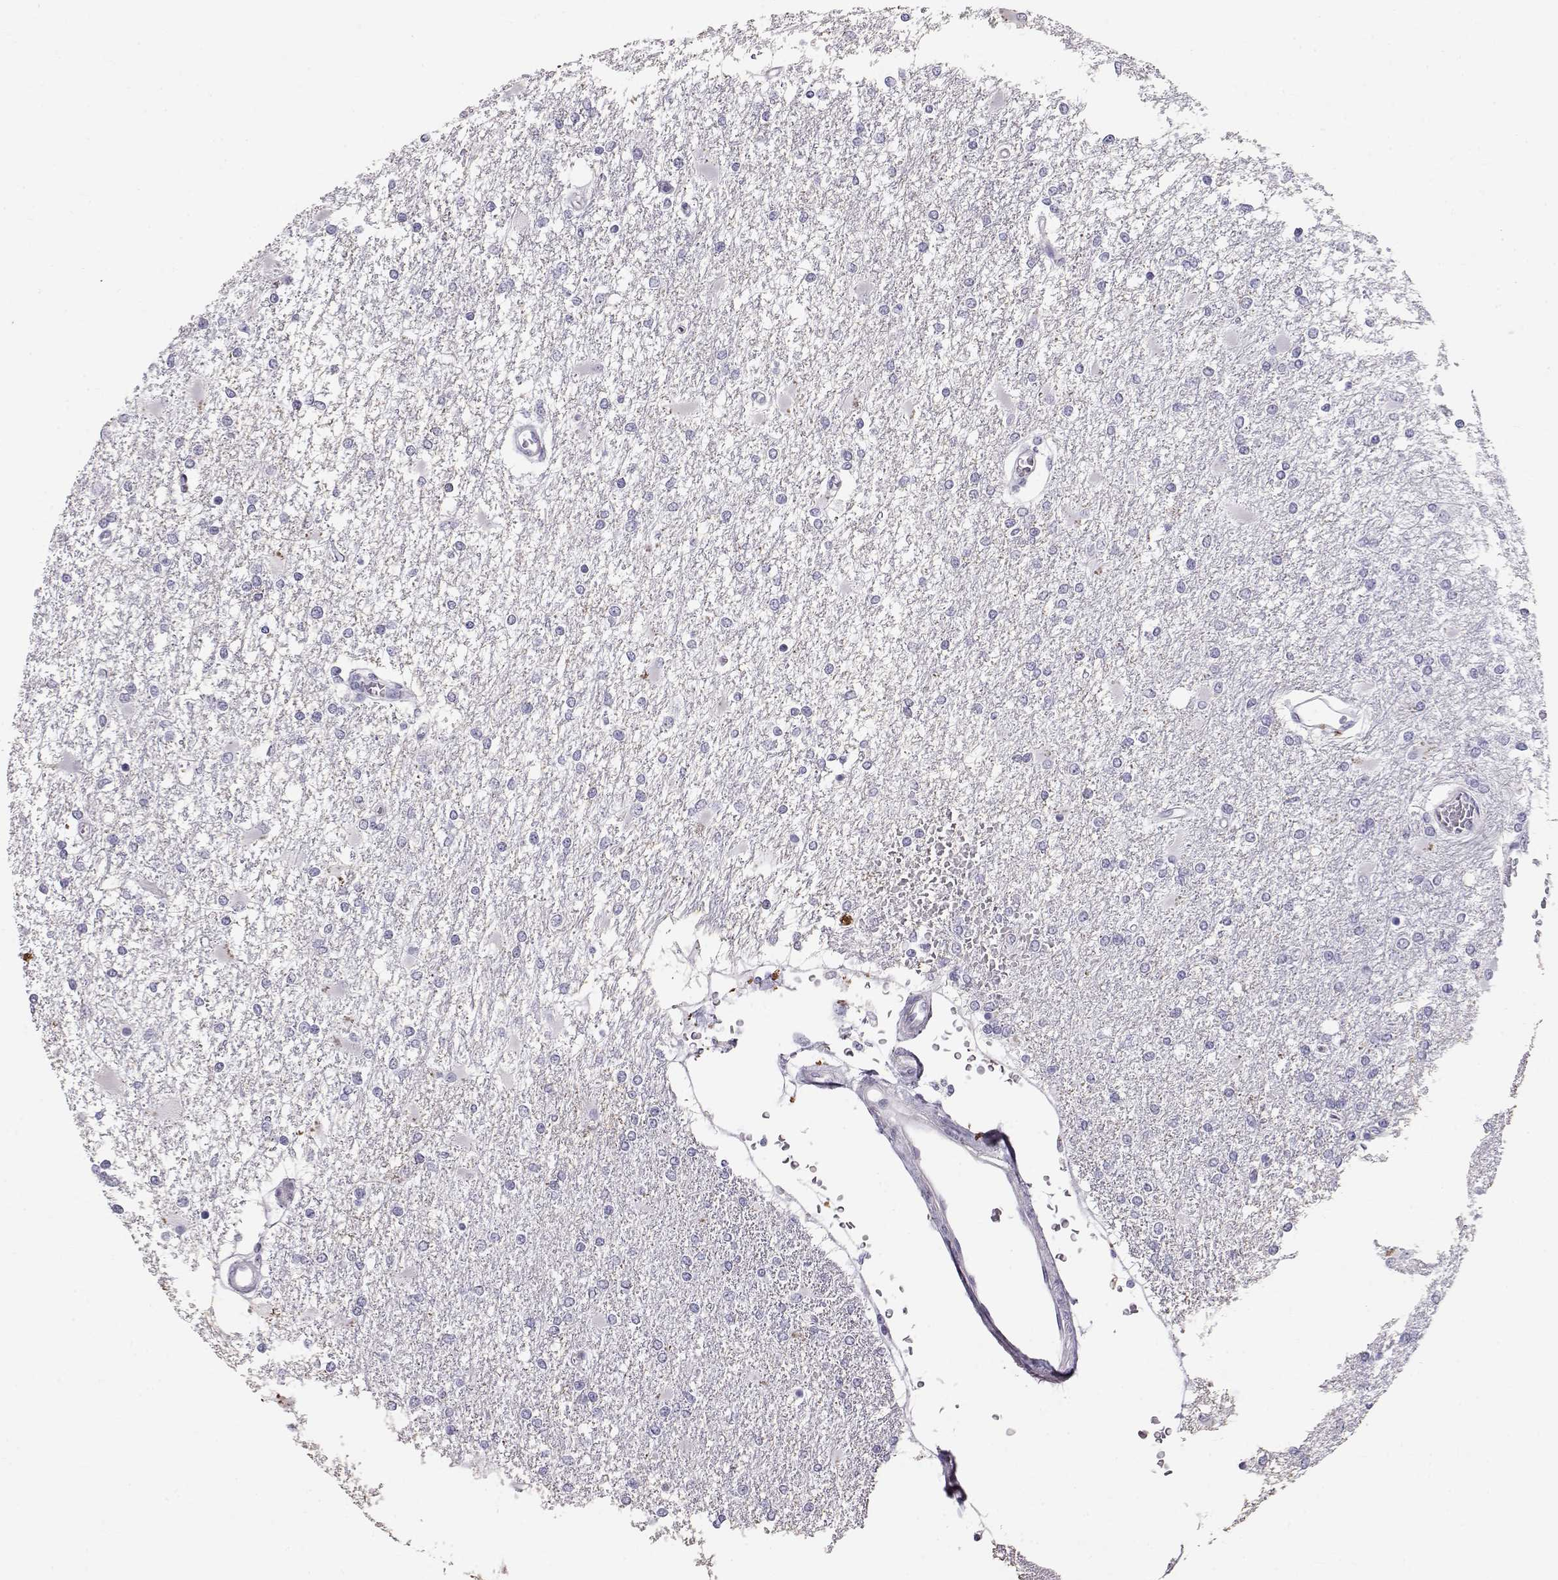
{"staining": {"intensity": "negative", "quantity": "none", "location": "none"}, "tissue": "glioma", "cell_type": "Tumor cells", "image_type": "cancer", "snomed": [{"axis": "morphology", "description": "Glioma, malignant, High grade"}, {"axis": "topography", "description": "Cerebral cortex"}], "caption": "Immunohistochemical staining of human glioma exhibits no significant expression in tumor cells.", "gene": "RD3", "patient": {"sex": "male", "age": 79}}